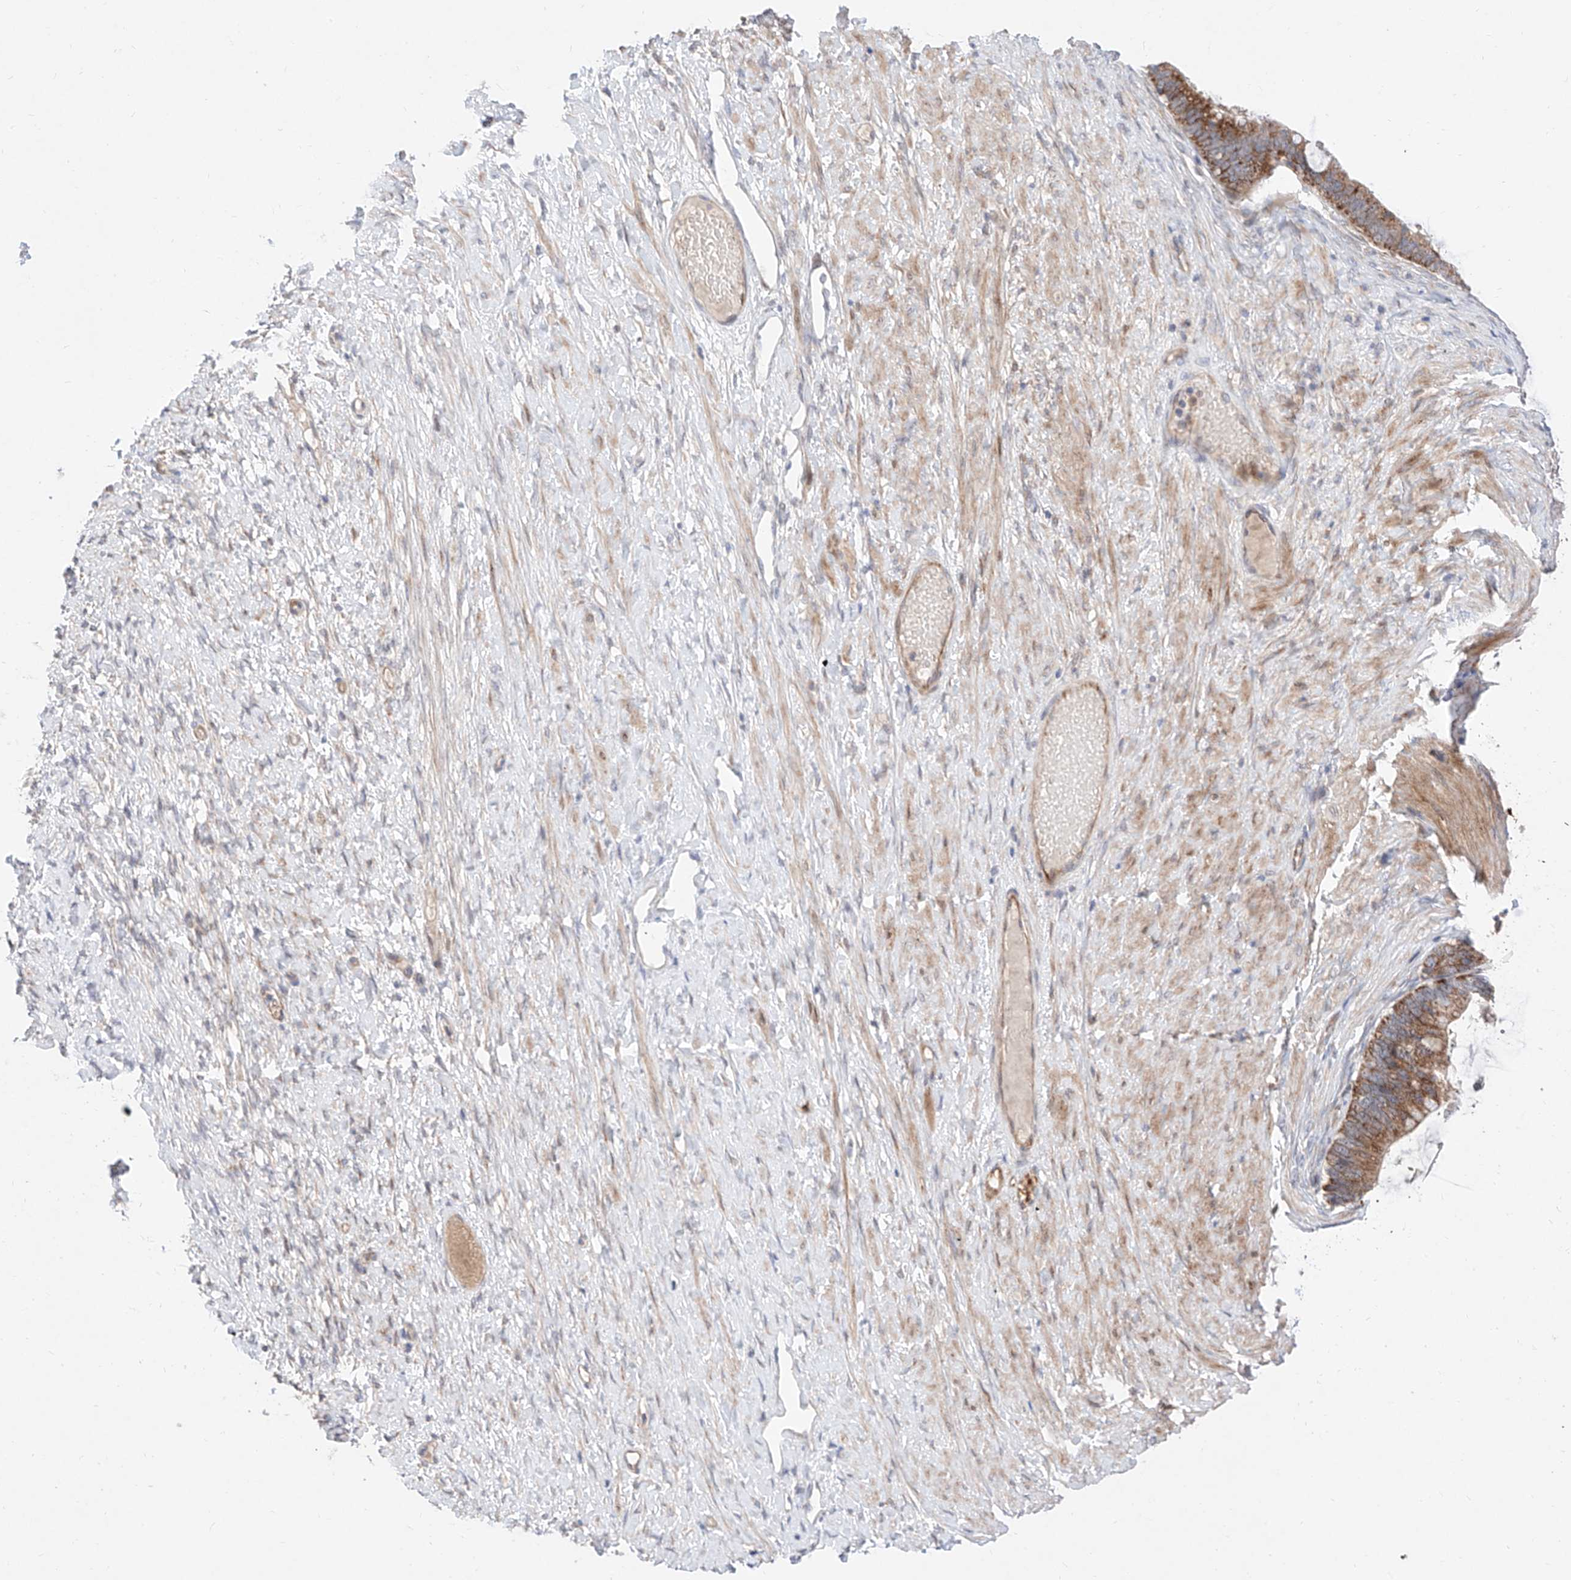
{"staining": {"intensity": "moderate", "quantity": ">75%", "location": "cytoplasmic/membranous"}, "tissue": "ovarian cancer", "cell_type": "Tumor cells", "image_type": "cancer", "snomed": [{"axis": "morphology", "description": "Cystadenocarcinoma, mucinous, NOS"}, {"axis": "topography", "description": "Ovary"}], "caption": "A high-resolution image shows immunohistochemistry staining of ovarian cancer (mucinous cystadenocarcinoma), which demonstrates moderate cytoplasmic/membranous positivity in about >75% of tumor cells. The protein is shown in brown color, while the nuclei are stained blue.", "gene": "FUCA2", "patient": {"sex": "female", "age": 61}}